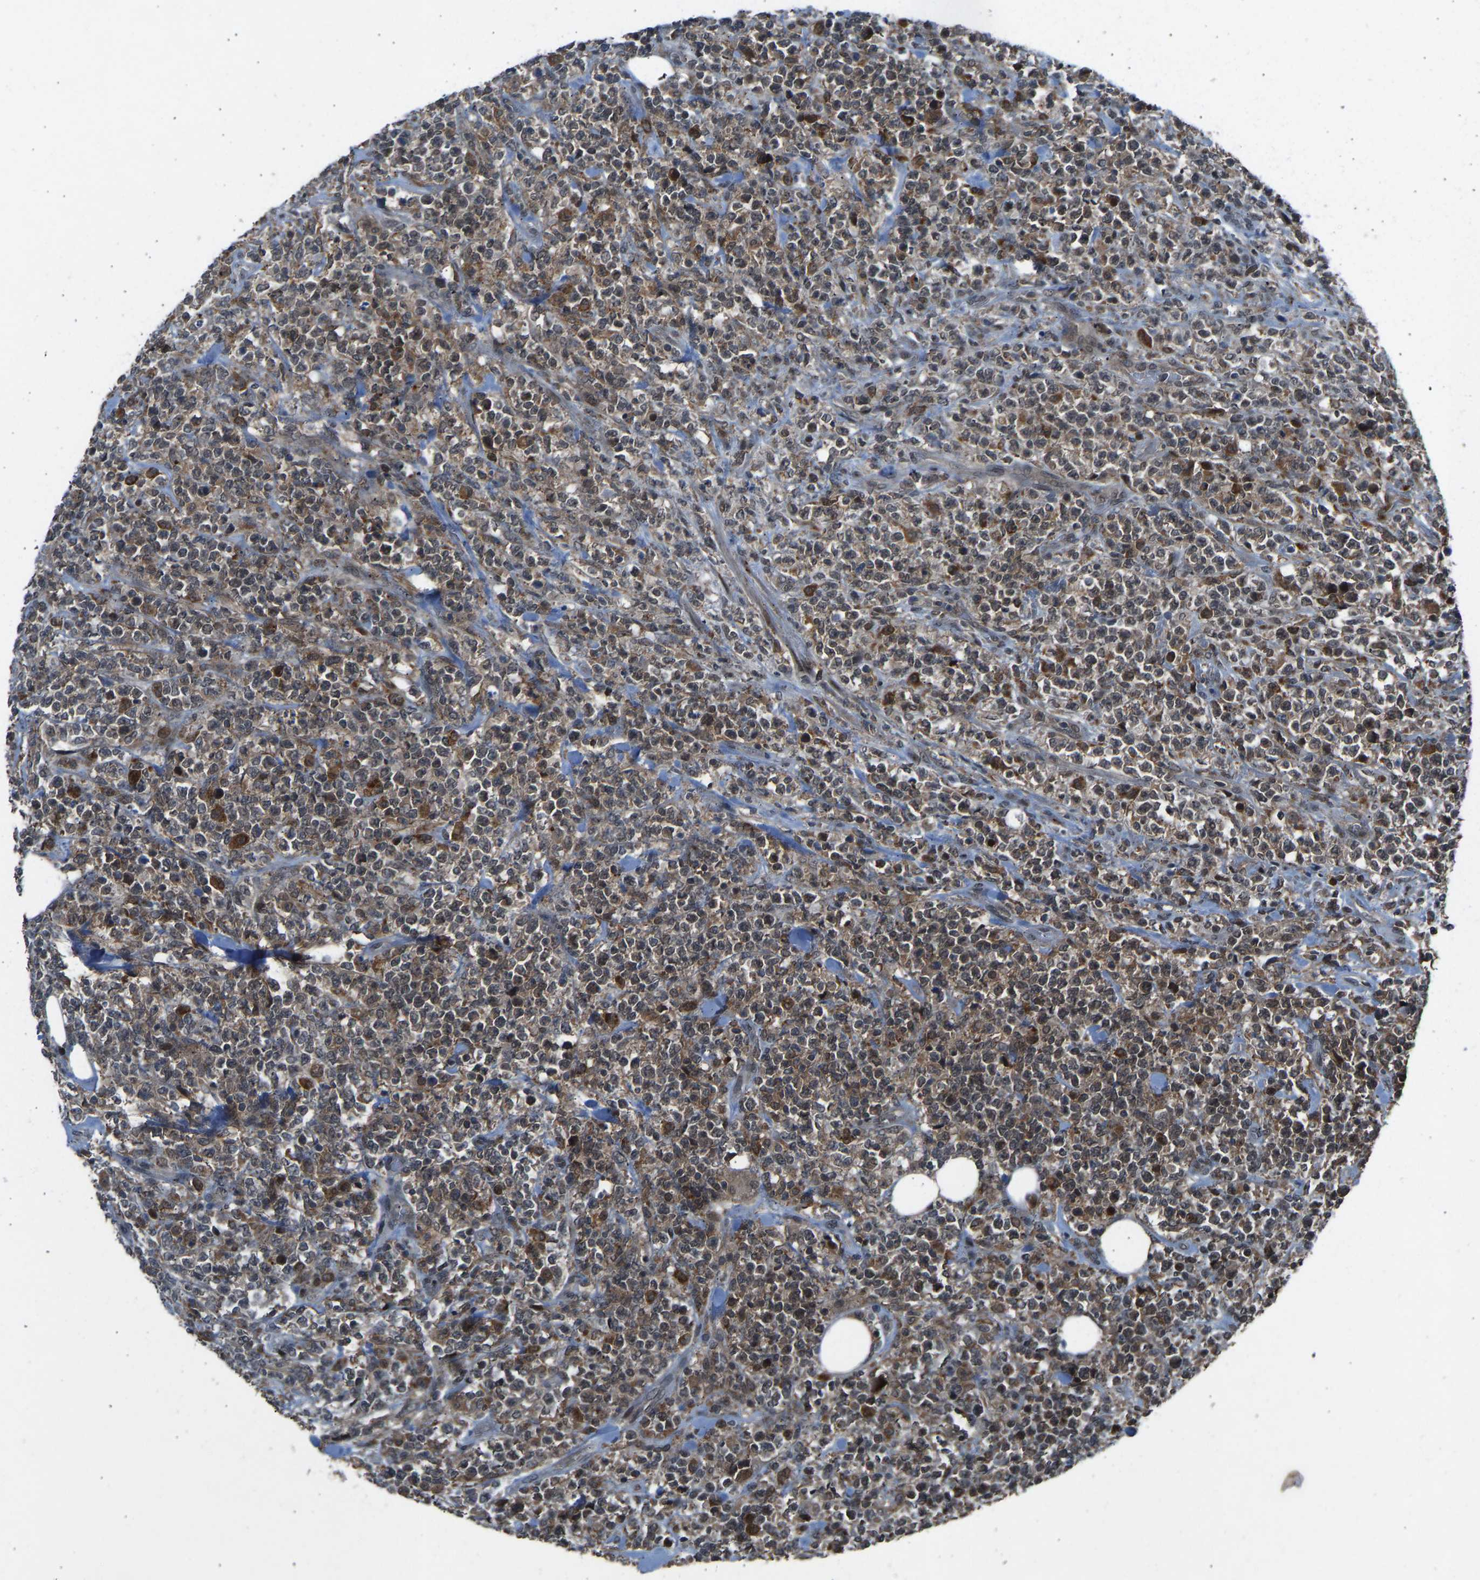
{"staining": {"intensity": "moderate", "quantity": ">75%", "location": "cytoplasmic/membranous"}, "tissue": "lymphoma", "cell_type": "Tumor cells", "image_type": "cancer", "snomed": [{"axis": "morphology", "description": "Malignant lymphoma, non-Hodgkin's type, High grade"}, {"axis": "topography", "description": "Soft tissue"}], "caption": "Protein expression analysis of lymphoma displays moderate cytoplasmic/membranous staining in about >75% of tumor cells.", "gene": "SLC43A1", "patient": {"sex": "male", "age": 18}}